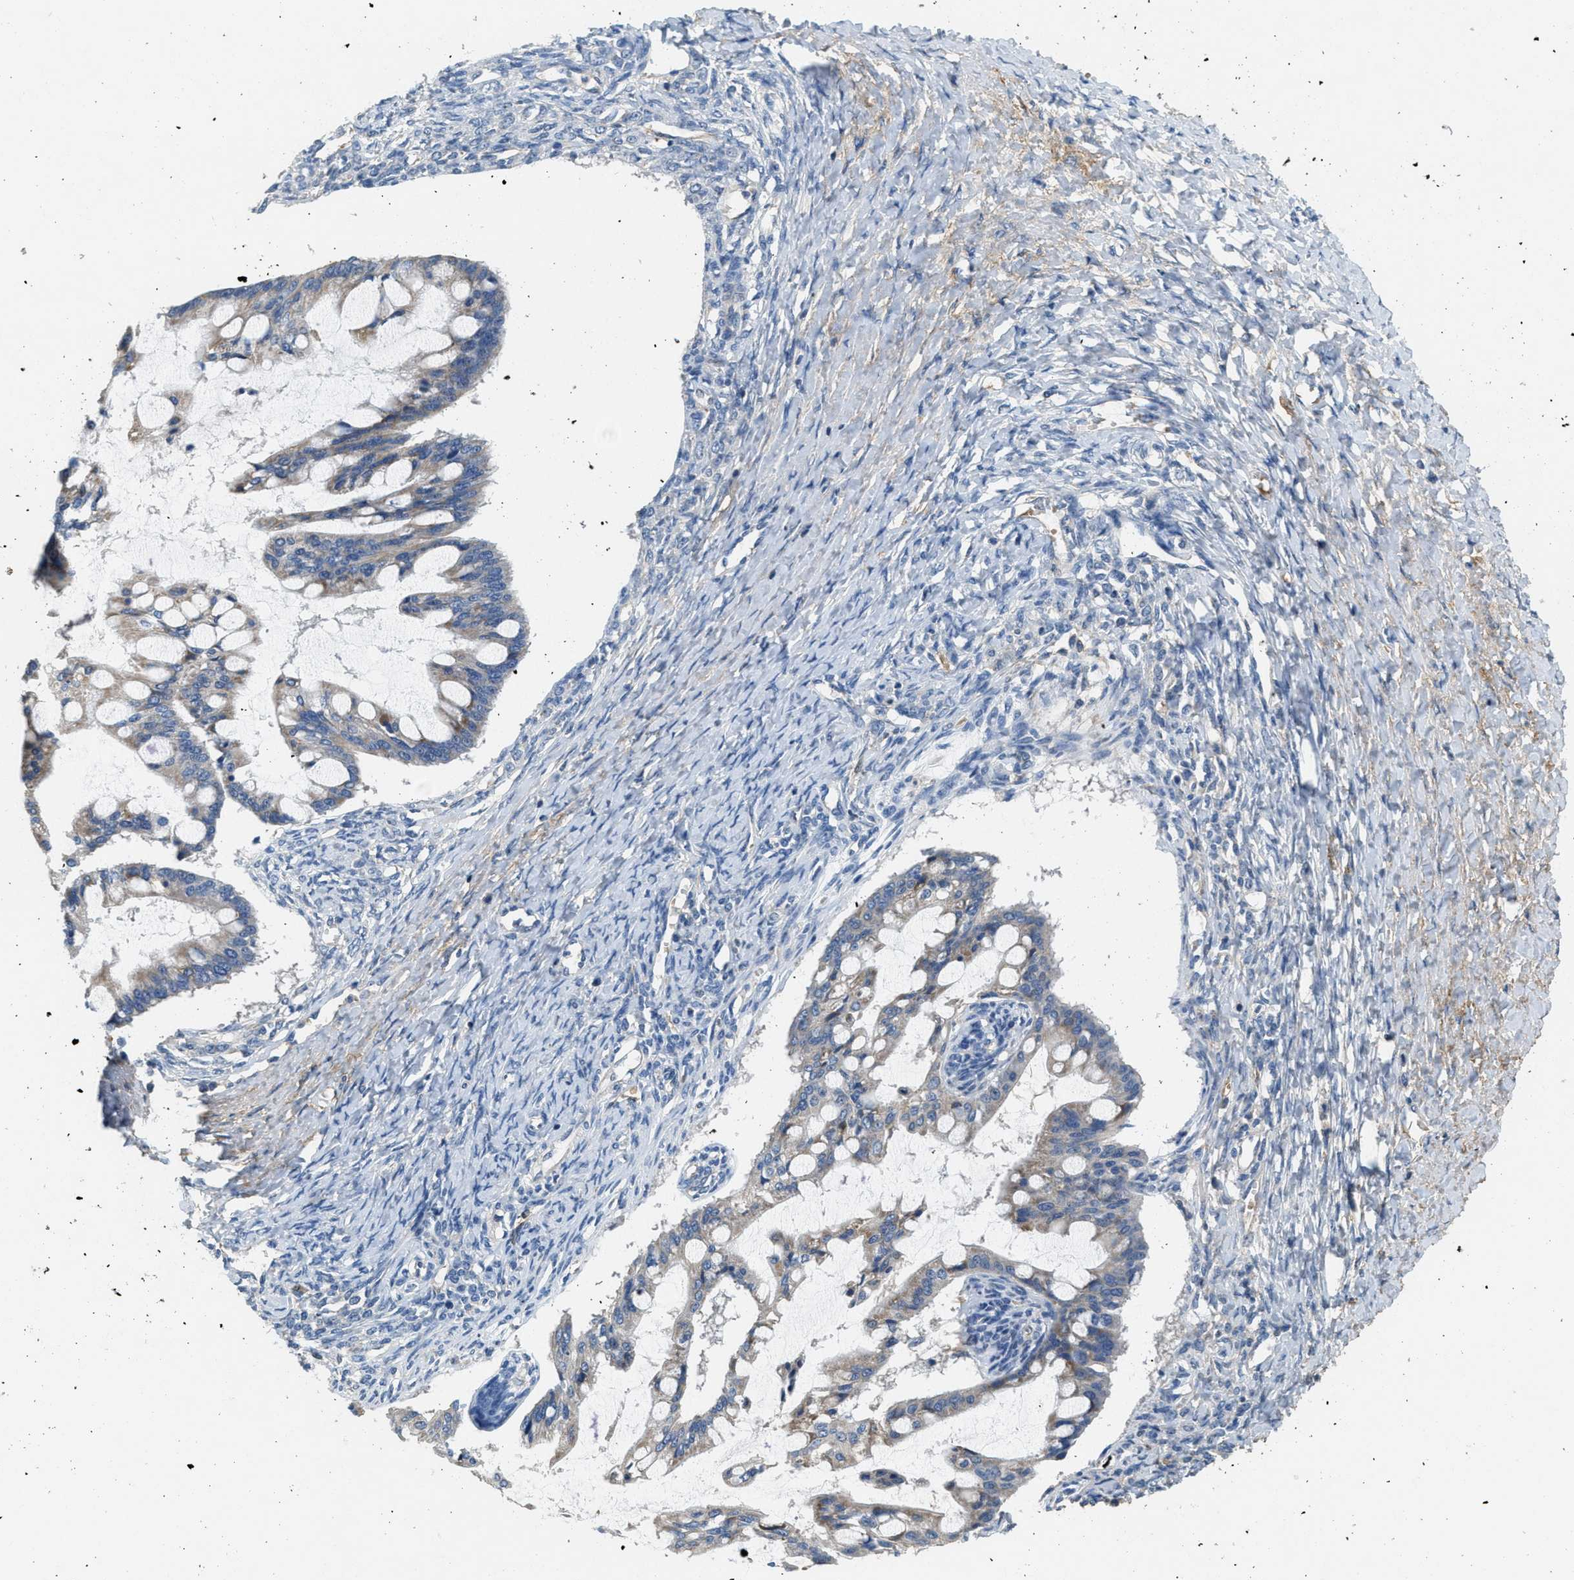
{"staining": {"intensity": "moderate", "quantity": "25%-75%", "location": "cytoplasmic/membranous"}, "tissue": "ovarian cancer", "cell_type": "Tumor cells", "image_type": "cancer", "snomed": [{"axis": "morphology", "description": "Cystadenocarcinoma, mucinous, NOS"}, {"axis": "topography", "description": "Ovary"}], "caption": "Protein staining of ovarian cancer (mucinous cystadenocarcinoma) tissue displays moderate cytoplasmic/membranous positivity in approximately 25%-75% of tumor cells.", "gene": "DGKE", "patient": {"sex": "female", "age": 73}}